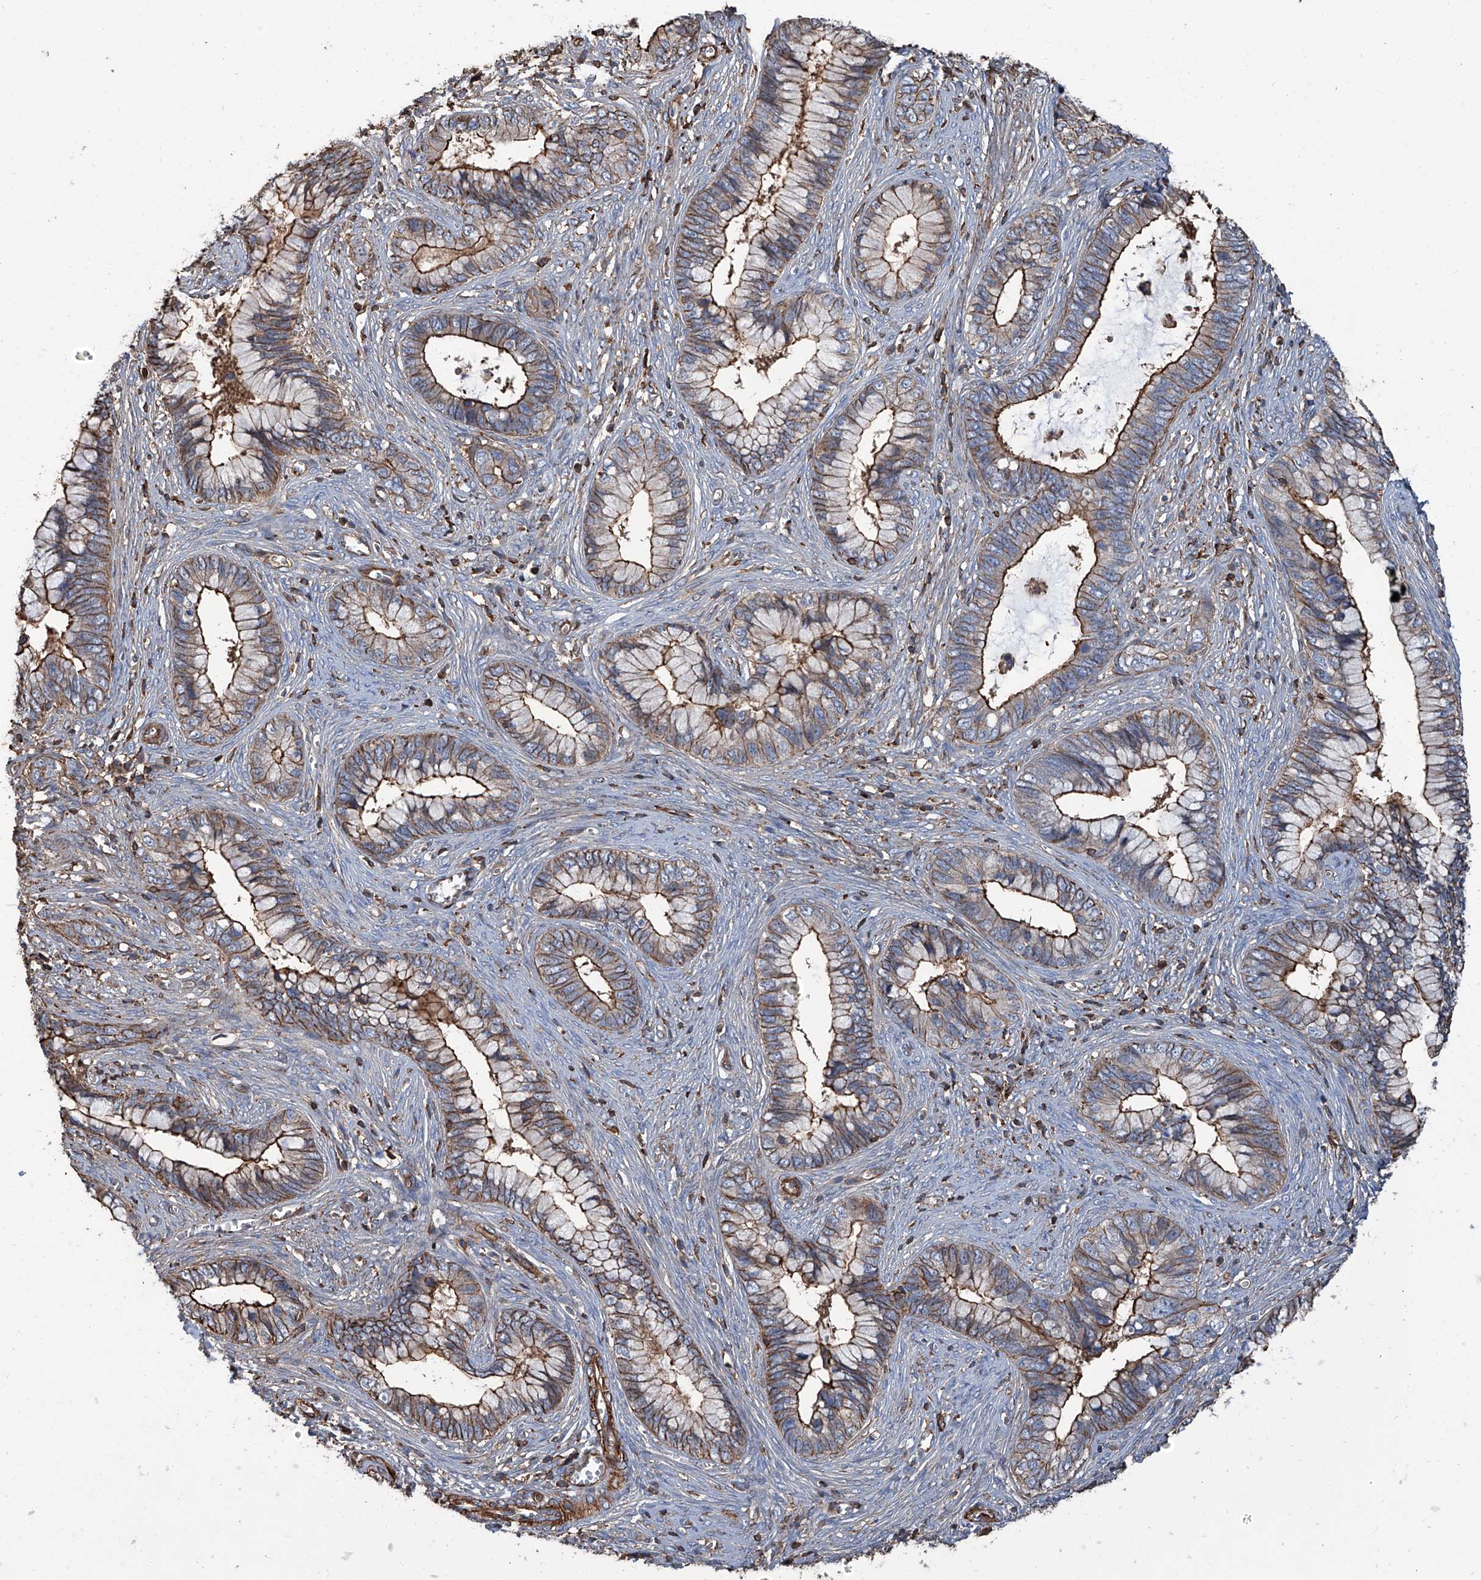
{"staining": {"intensity": "moderate", "quantity": "25%-75%", "location": "cytoplasmic/membranous"}, "tissue": "cervical cancer", "cell_type": "Tumor cells", "image_type": "cancer", "snomed": [{"axis": "morphology", "description": "Adenocarcinoma, NOS"}, {"axis": "topography", "description": "Cervix"}], "caption": "Immunohistochemistry staining of adenocarcinoma (cervical), which displays medium levels of moderate cytoplasmic/membranous positivity in about 25%-75% of tumor cells indicating moderate cytoplasmic/membranous protein expression. The staining was performed using DAB (3,3'-diaminobenzidine) (brown) for protein detection and nuclei were counterstained in hematoxylin (blue).", "gene": "PIEZO2", "patient": {"sex": "female", "age": 44}}